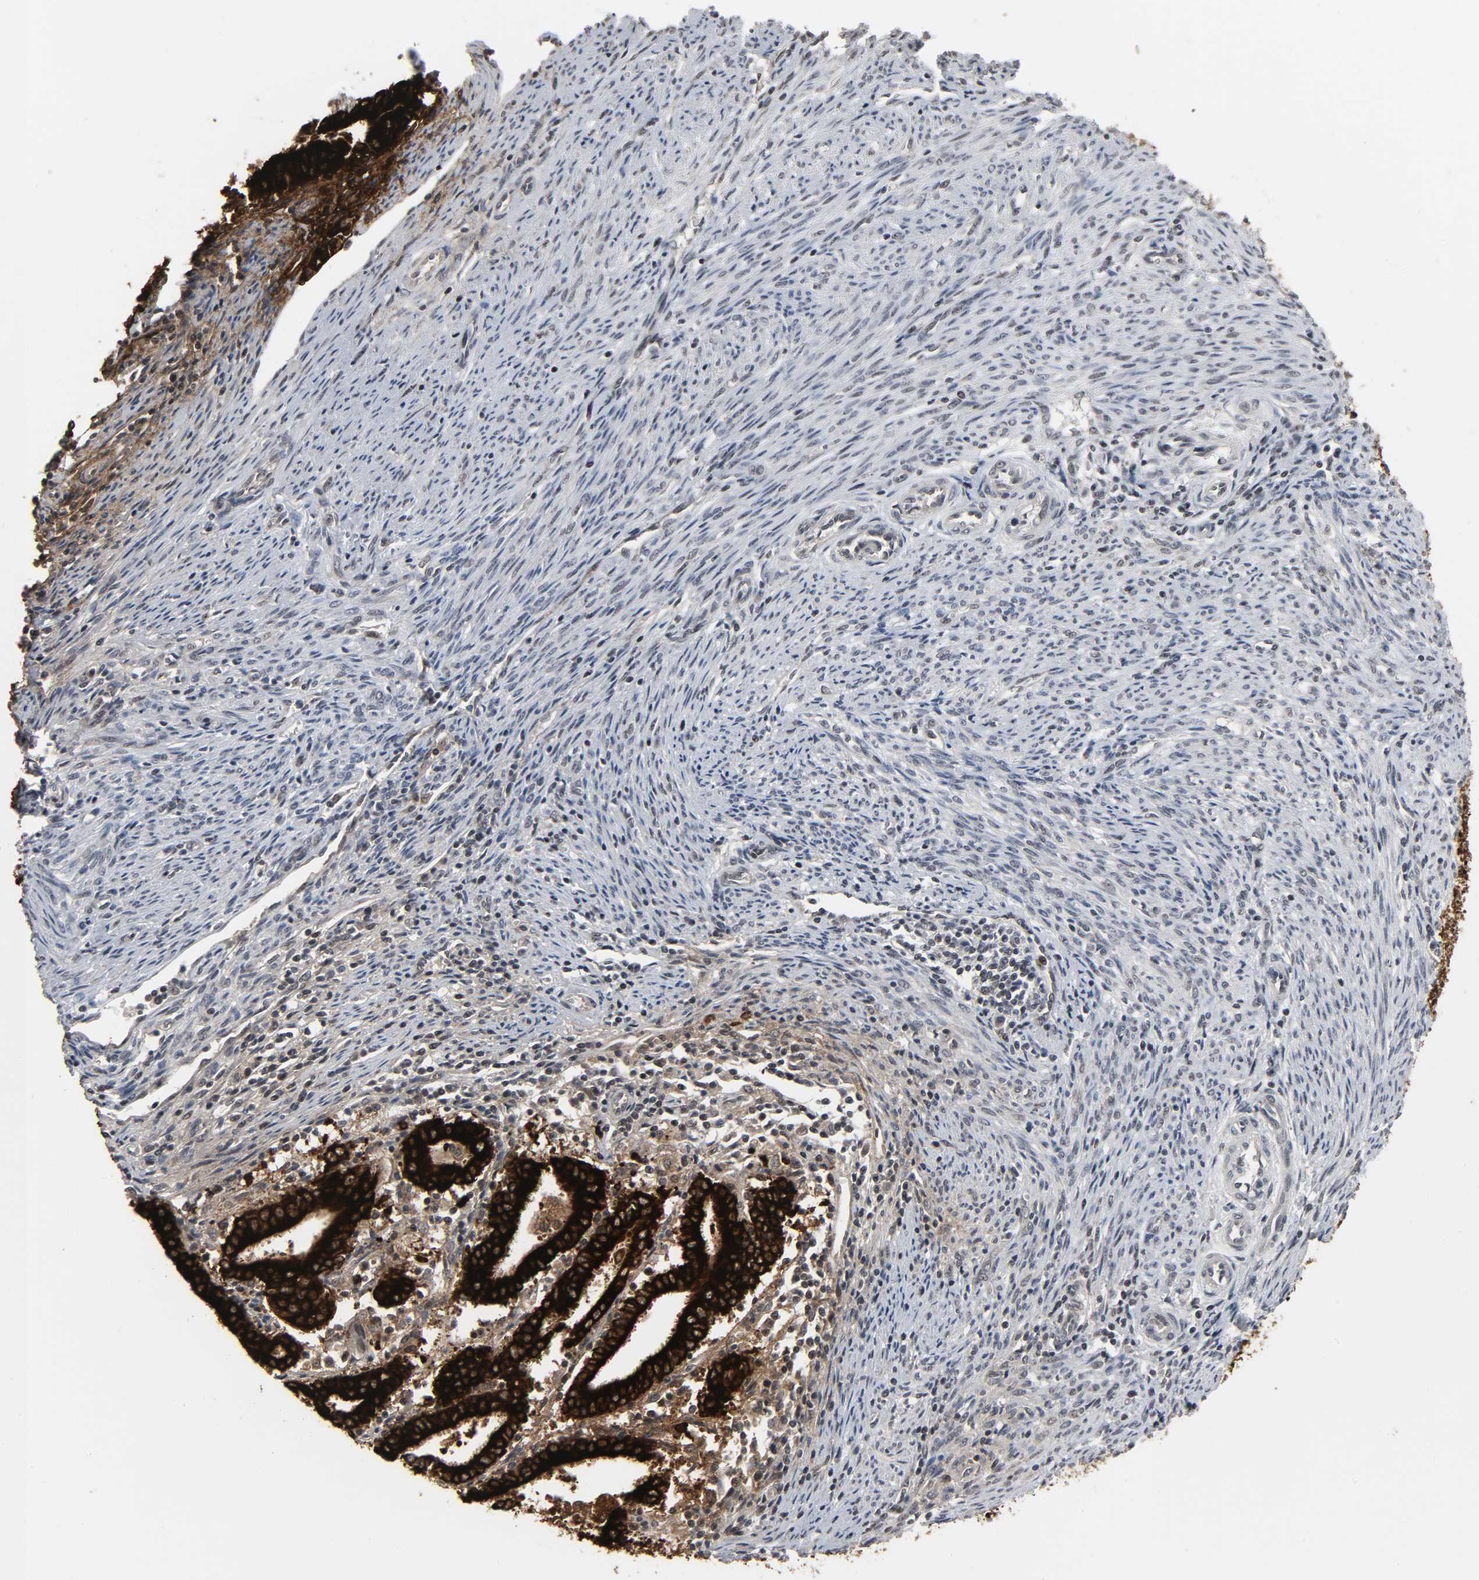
{"staining": {"intensity": "strong", "quantity": ">75%", "location": "cytoplasmic/membranous"}, "tissue": "endometrial cancer", "cell_type": "Tumor cells", "image_type": "cancer", "snomed": [{"axis": "morphology", "description": "Adenocarcinoma, NOS"}, {"axis": "topography", "description": "Uterus"}], "caption": "This micrograph shows endometrial adenocarcinoma stained with immunohistochemistry to label a protein in brown. The cytoplasmic/membranous of tumor cells show strong positivity for the protein. Nuclei are counter-stained blue.", "gene": "MUC1", "patient": {"sex": "female", "age": 83}}